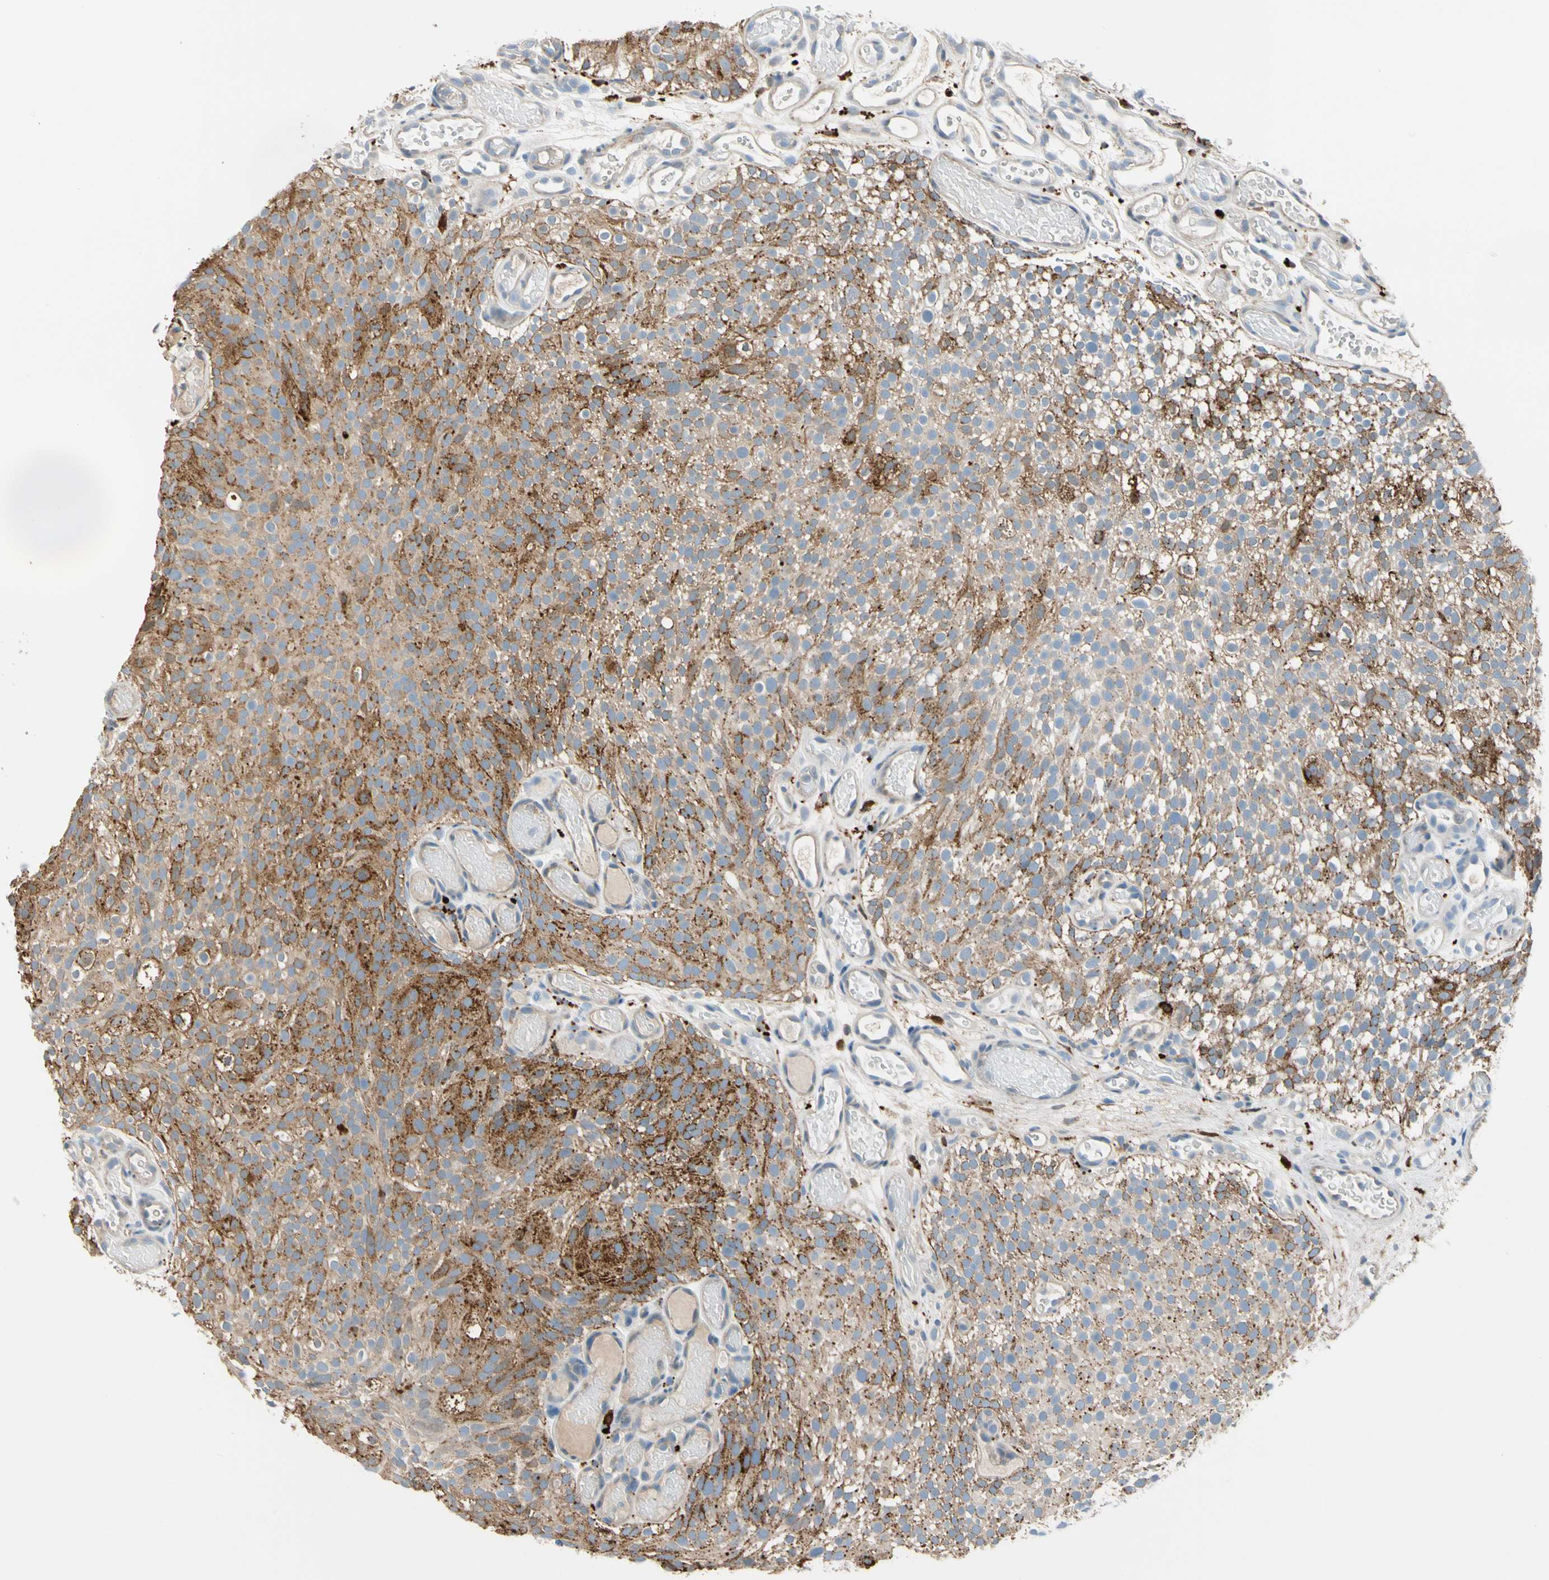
{"staining": {"intensity": "moderate", "quantity": "<25%", "location": "cytoplasmic/membranous"}, "tissue": "urothelial cancer", "cell_type": "Tumor cells", "image_type": "cancer", "snomed": [{"axis": "morphology", "description": "Urothelial carcinoma, Low grade"}, {"axis": "topography", "description": "Urinary bladder"}], "caption": "IHC of human low-grade urothelial carcinoma displays low levels of moderate cytoplasmic/membranous staining in about <25% of tumor cells. (IHC, brightfield microscopy, high magnification).", "gene": "GM2A", "patient": {"sex": "male", "age": 78}}